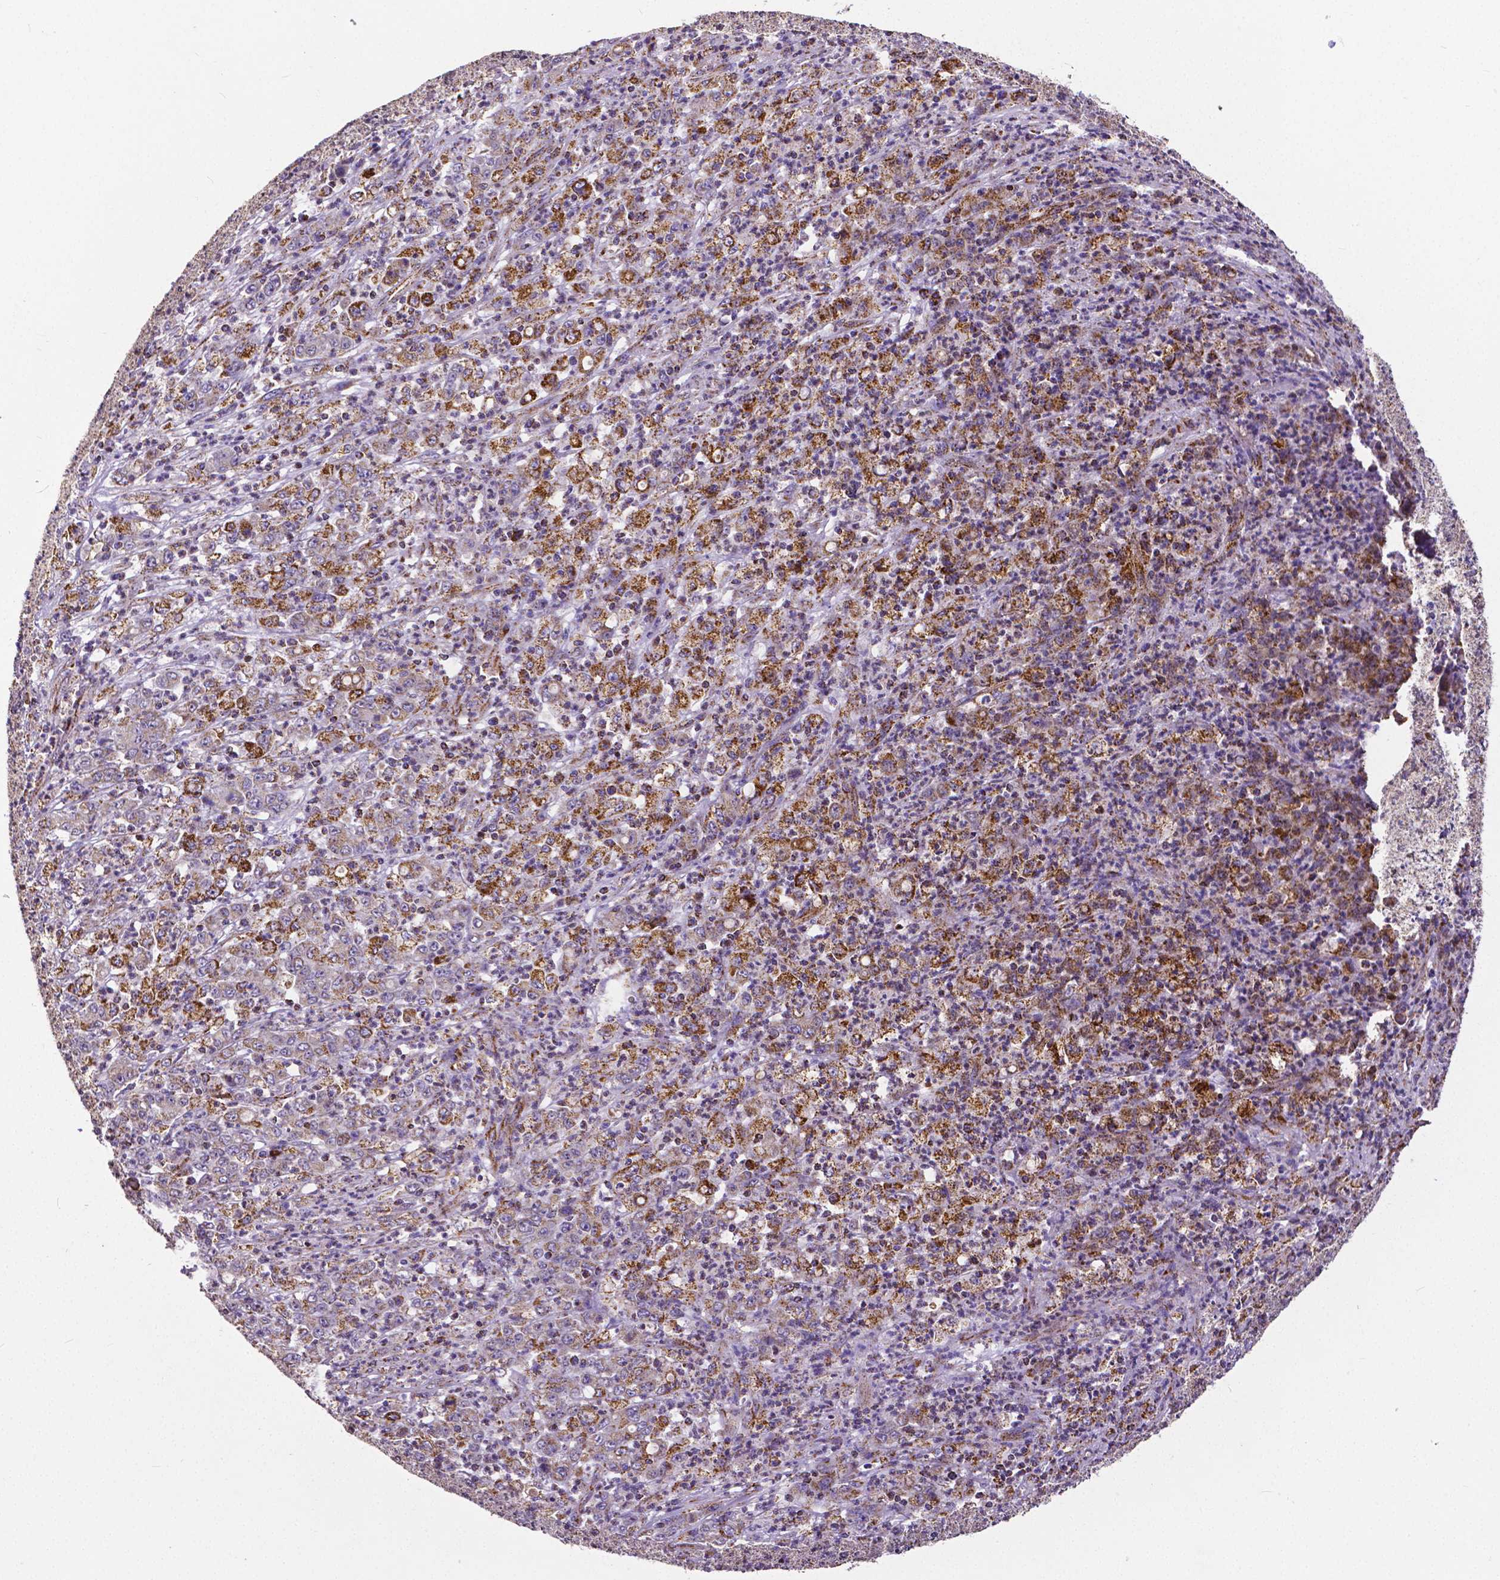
{"staining": {"intensity": "strong", "quantity": "<25%", "location": "cytoplasmic/membranous"}, "tissue": "stomach cancer", "cell_type": "Tumor cells", "image_type": "cancer", "snomed": [{"axis": "morphology", "description": "Adenocarcinoma, NOS"}, {"axis": "topography", "description": "Stomach, lower"}], "caption": "DAB immunohistochemical staining of stomach cancer (adenocarcinoma) exhibits strong cytoplasmic/membranous protein positivity in about <25% of tumor cells.", "gene": "MACC1", "patient": {"sex": "female", "age": 71}}